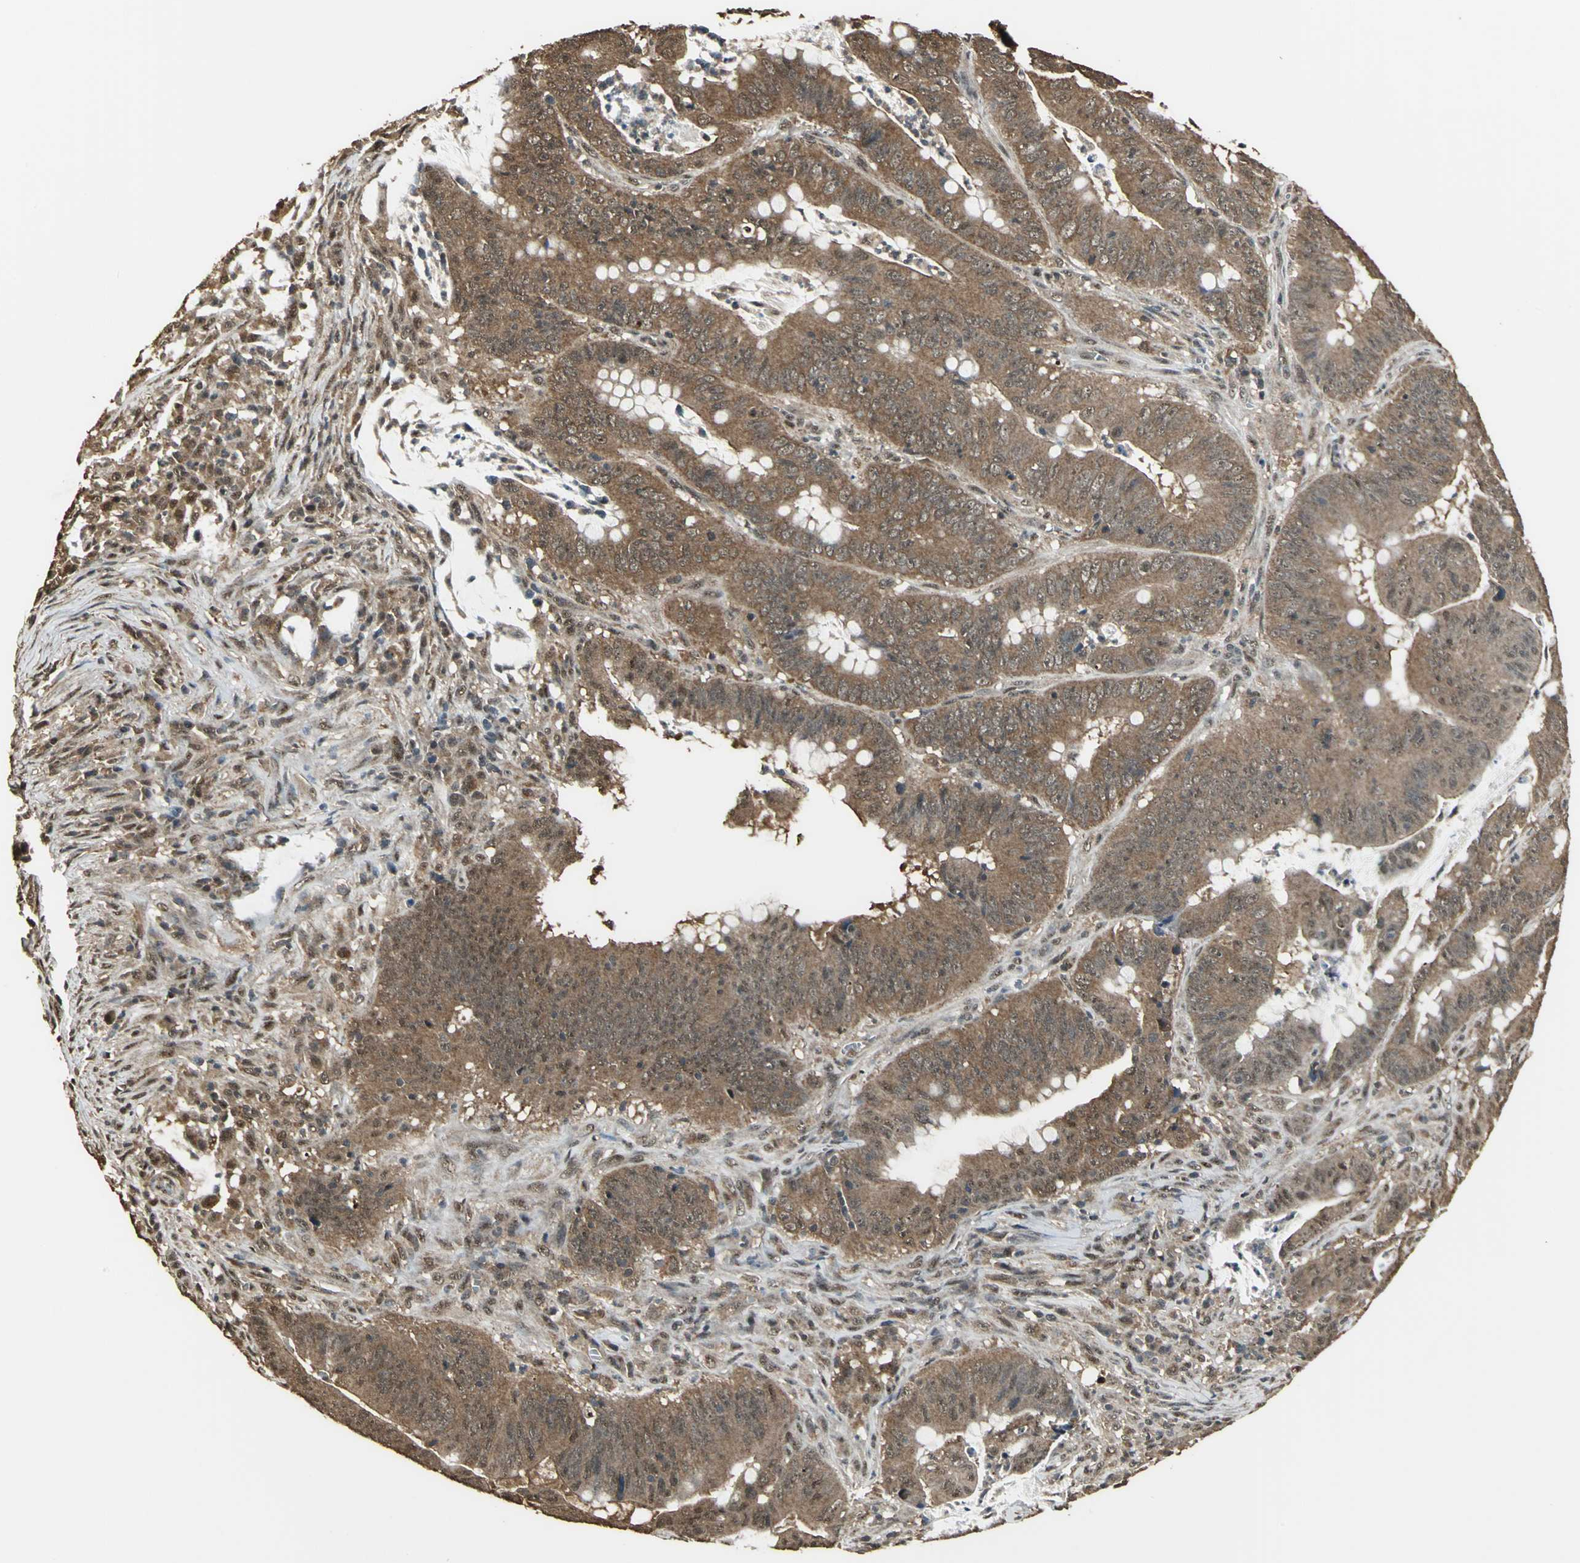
{"staining": {"intensity": "strong", "quantity": ">75%", "location": "cytoplasmic/membranous"}, "tissue": "colorectal cancer", "cell_type": "Tumor cells", "image_type": "cancer", "snomed": [{"axis": "morphology", "description": "Adenocarcinoma, NOS"}, {"axis": "topography", "description": "Colon"}], "caption": "Immunohistochemistry (IHC) (DAB) staining of colorectal adenocarcinoma exhibits strong cytoplasmic/membranous protein expression in approximately >75% of tumor cells. The protein is stained brown, and the nuclei are stained in blue (DAB IHC with brightfield microscopy, high magnification).", "gene": "UCHL5", "patient": {"sex": "male", "age": 65}}